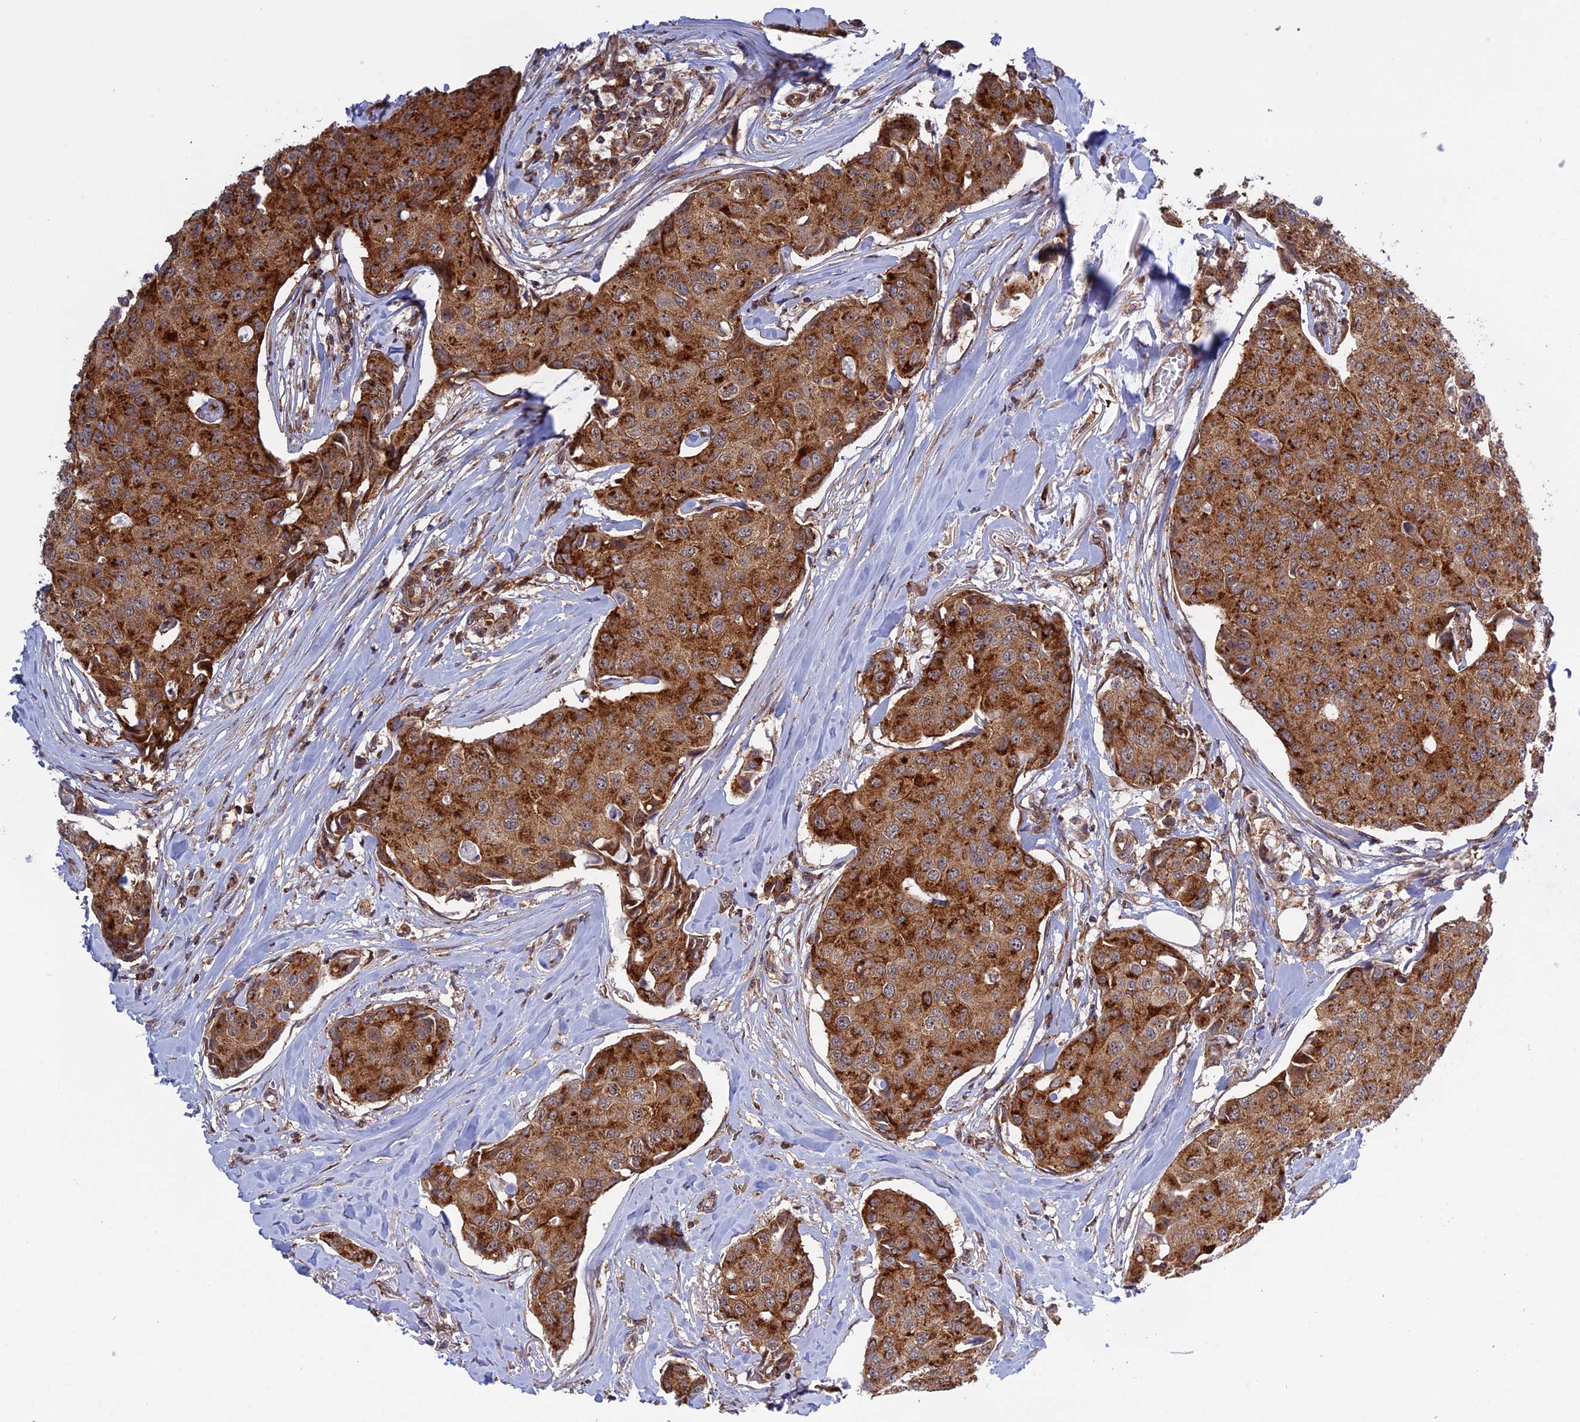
{"staining": {"intensity": "strong", "quantity": ">75%", "location": "cytoplasmic/membranous"}, "tissue": "breast cancer", "cell_type": "Tumor cells", "image_type": "cancer", "snomed": [{"axis": "morphology", "description": "Duct carcinoma"}, {"axis": "topography", "description": "Breast"}], "caption": "Brown immunohistochemical staining in breast cancer demonstrates strong cytoplasmic/membranous expression in about >75% of tumor cells.", "gene": "CLINT1", "patient": {"sex": "female", "age": 80}}